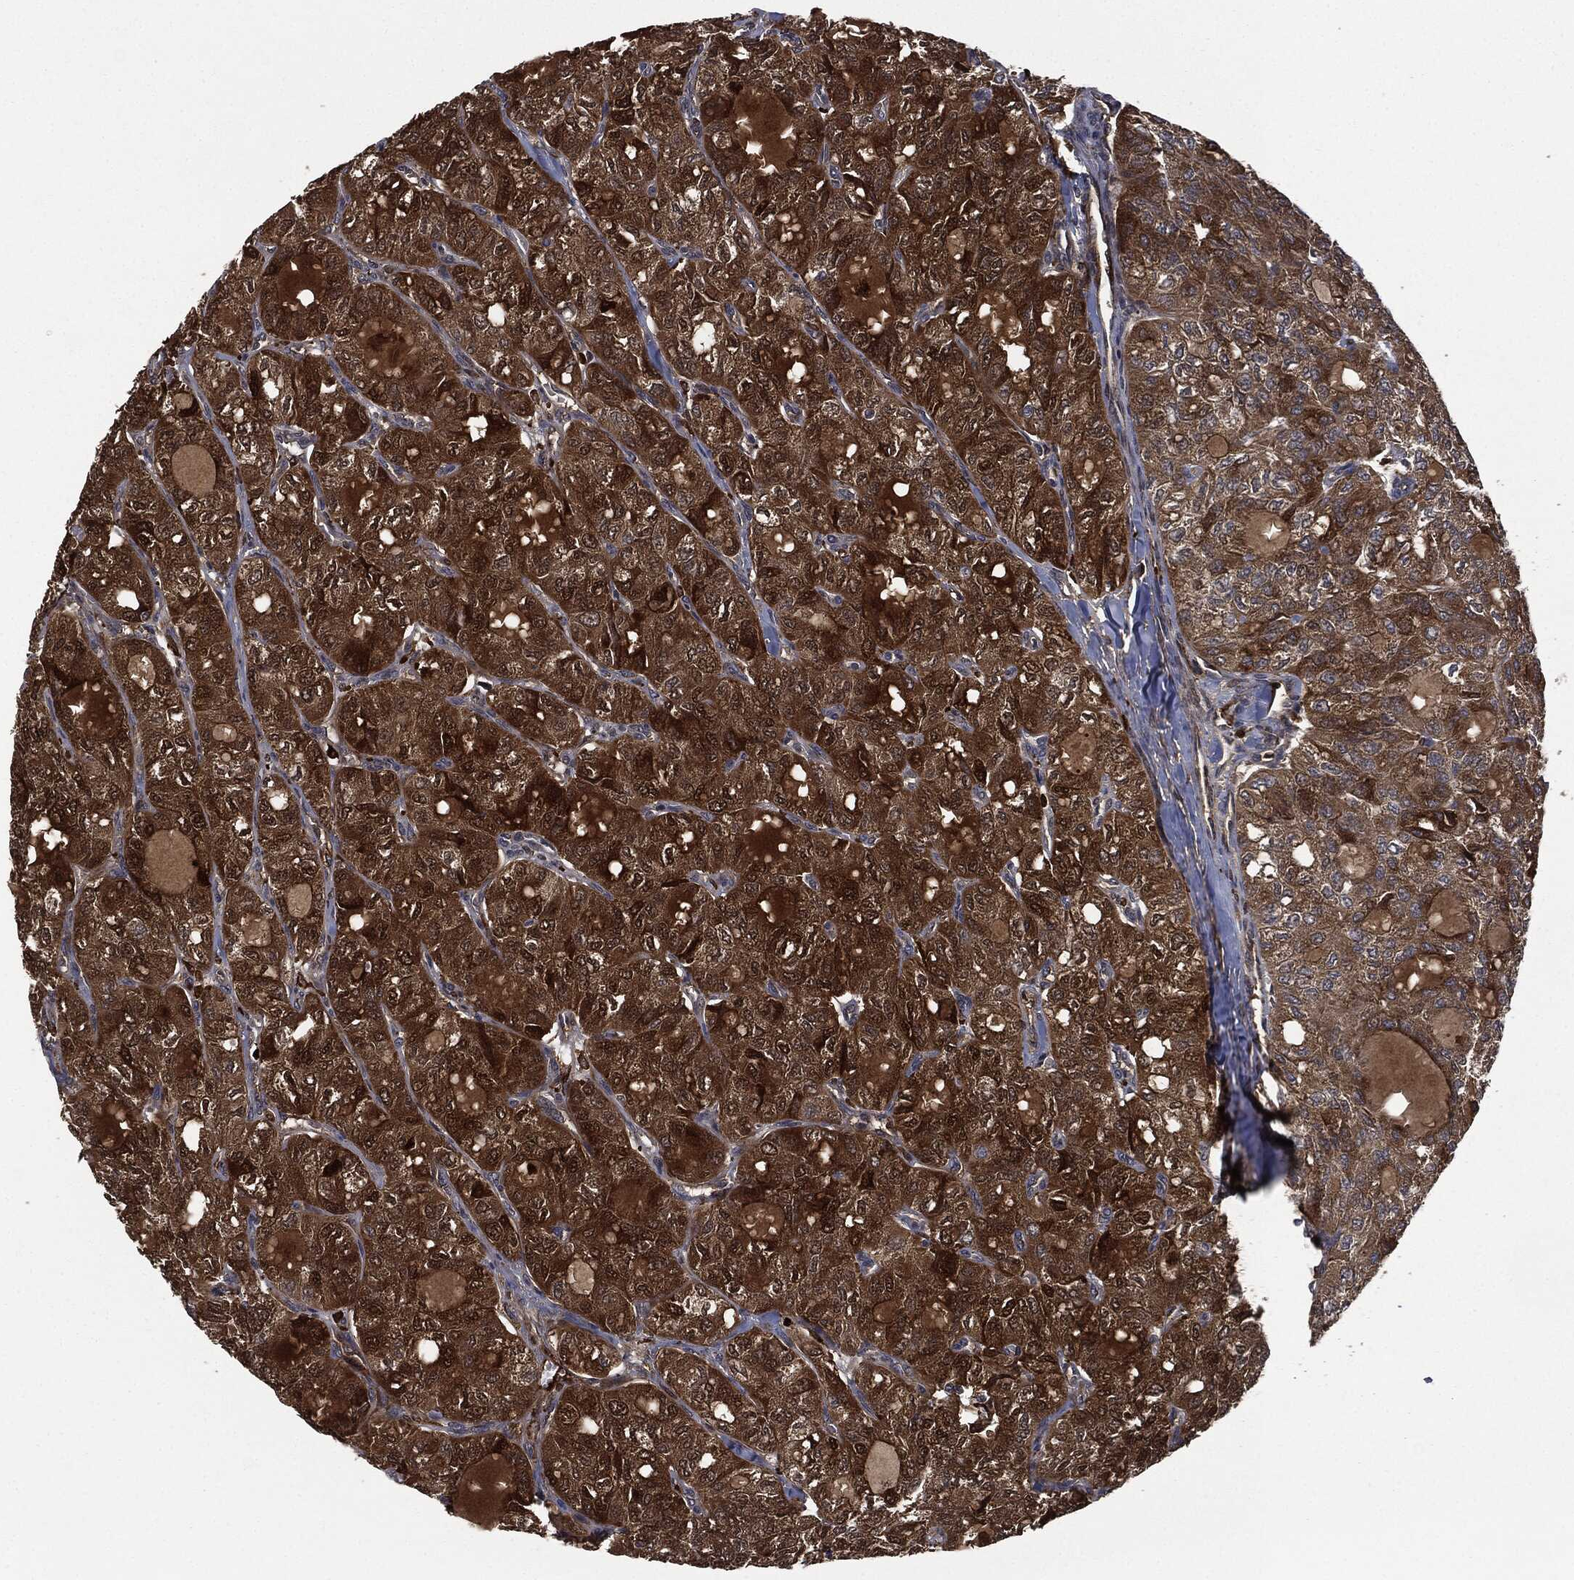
{"staining": {"intensity": "strong", "quantity": ">75%", "location": "cytoplasmic/membranous"}, "tissue": "thyroid cancer", "cell_type": "Tumor cells", "image_type": "cancer", "snomed": [{"axis": "morphology", "description": "Follicular adenoma carcinoma, NOS"}, {"axis": "topography", "description": "Thyroid gland"}], "caption": "Thyroid cancer stained for a protein (brown) reveals strong cytoplasmic/membranous positive expression in approximately >75% of tumor cells.", "gene": "CRABP2", "patient": {"sex": "male", "age": 75}}